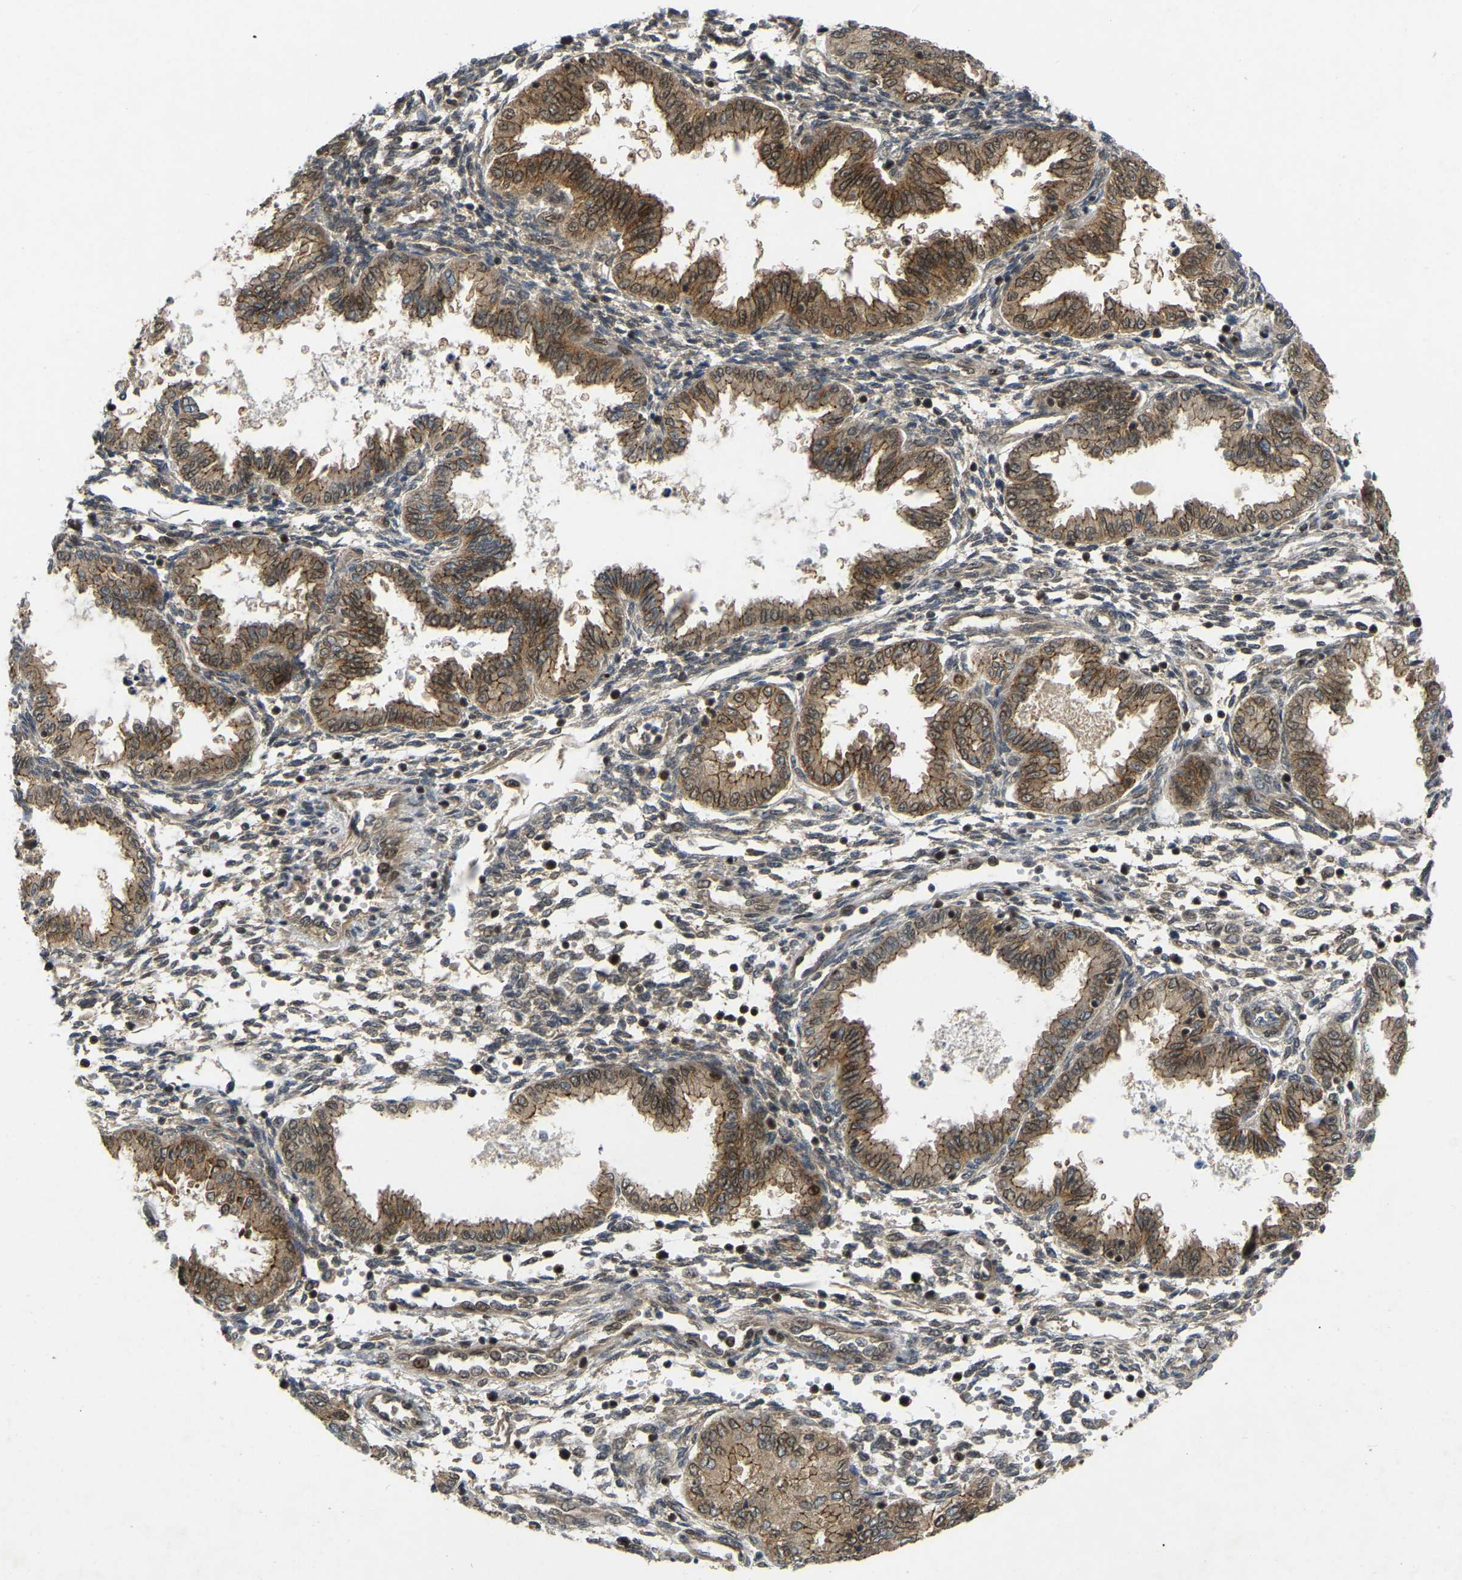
{"staining": {"intensity": "moderate", "quantity": ">75%", "location": "cytoplasmic/membranous,nuclear"}, "tissue": "endometrium", "cell_type": "Cells in endometrial stroma", "image_type": "normal", "snomed": [{"axis": "morphology", "description": "Normal tissue, NOS"}, {"axis": "topography", "description": "Endometrium"}], "caption": "Immunohistochemistry micrograph of normal endometrium: human endometrium stained using immunohistochemistry demonstrates medium levels of moderate protein expression localized specifically in the cytoplasmic/membranous,nuclear of cells in endometrial stroma, appearing as a cytoplasmic/membranous,nuclear brown color.", "gene": "KIAA1549", "patient": {"sex": "female", "age": 33}}